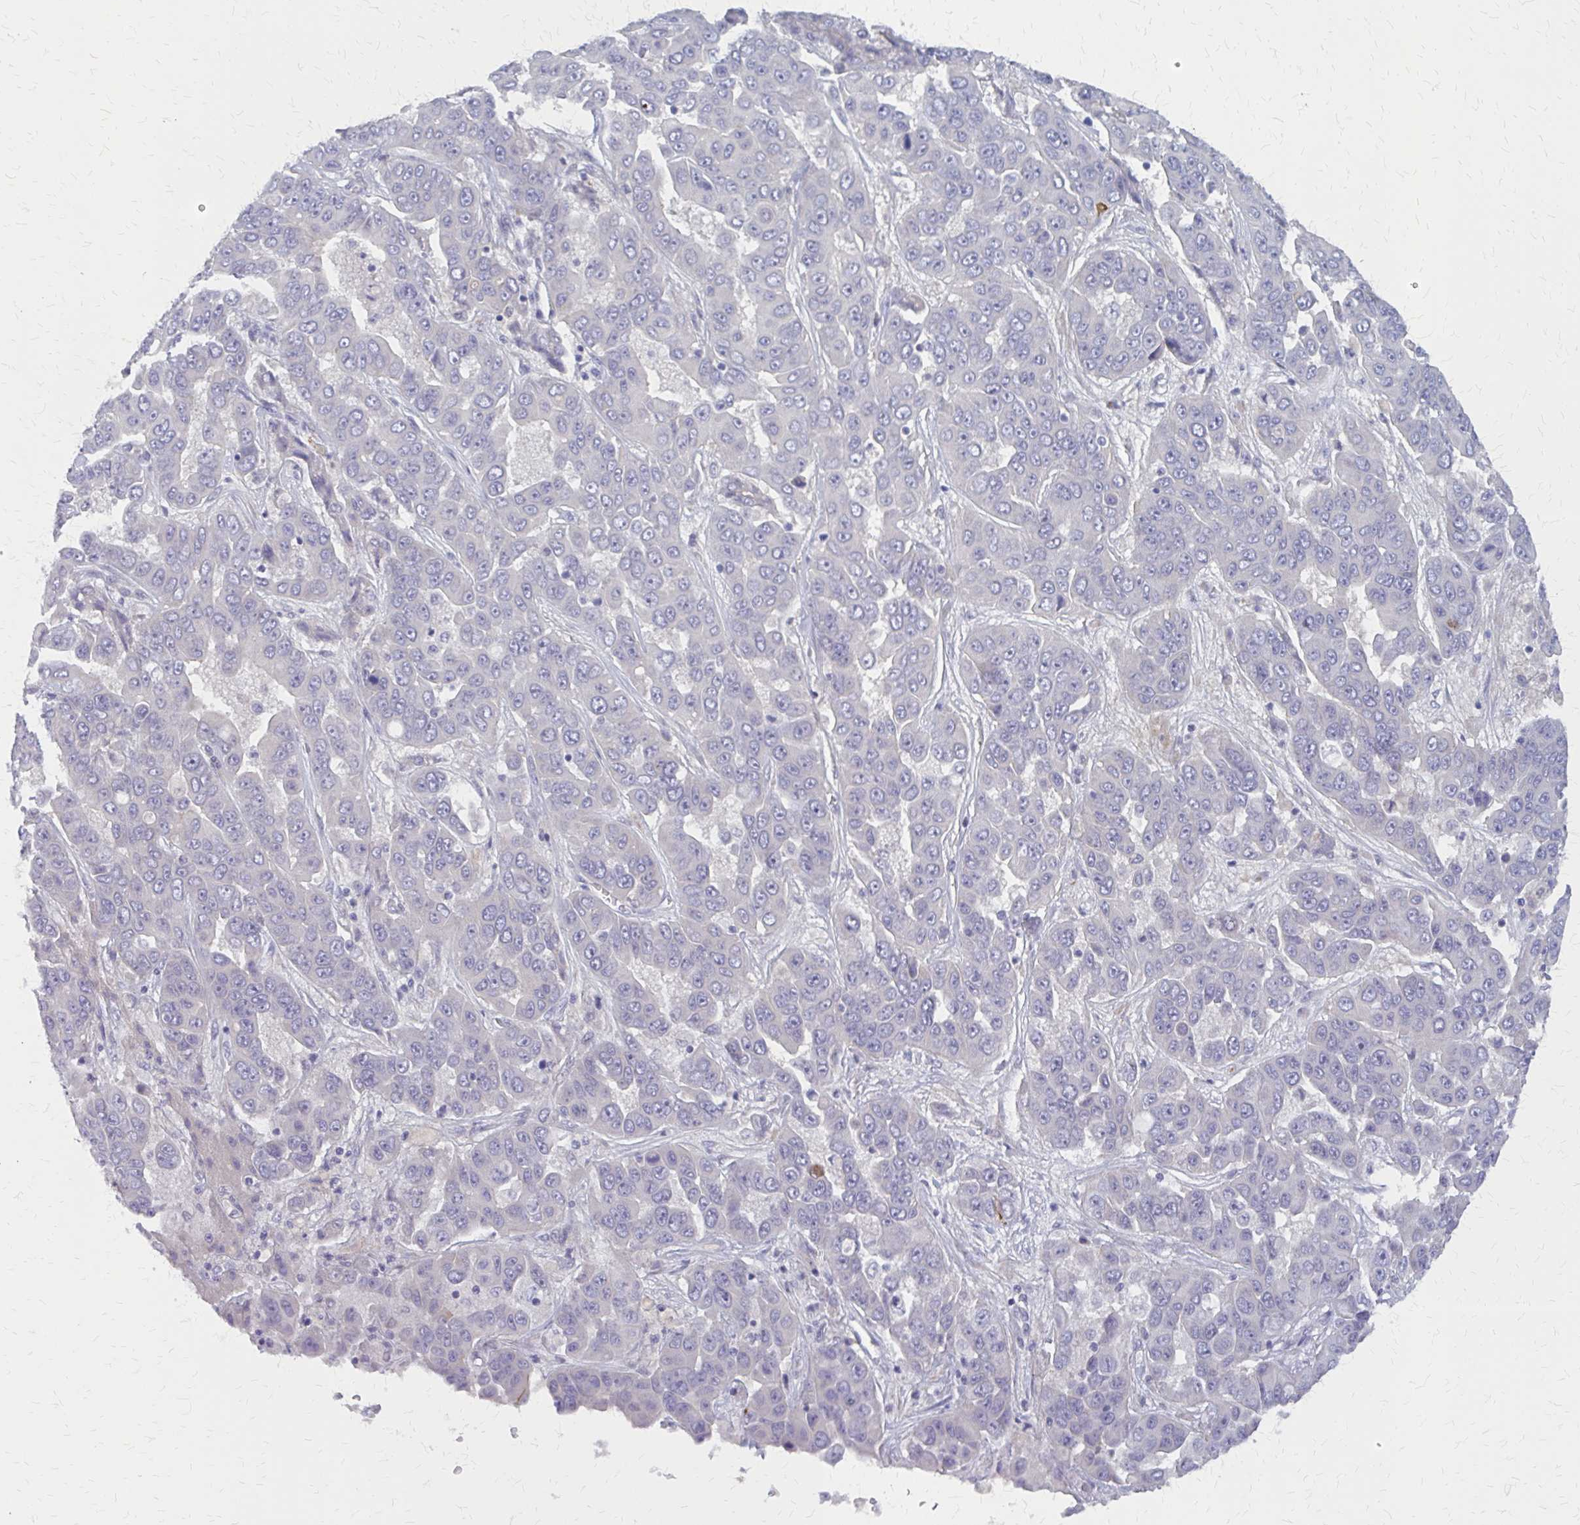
{"staining": {"intensity": "negative", "quantity": "none", "location": "none"}, "tissue": "liver cancer", "cell_type": "Tumor cells", "image_type": "cancer", "snomed": [{"axis": "morphology", "description": "Cholangiocarcinoma"}, {"axis": "topography", "description": "Liver"}], "caption": "The histopathology image demonstrates no significant expression in tumor cells of liver cholangiocarcinoma.", "gene": "GLYATL2", "patient": {"sex": "female", "age": 52}}